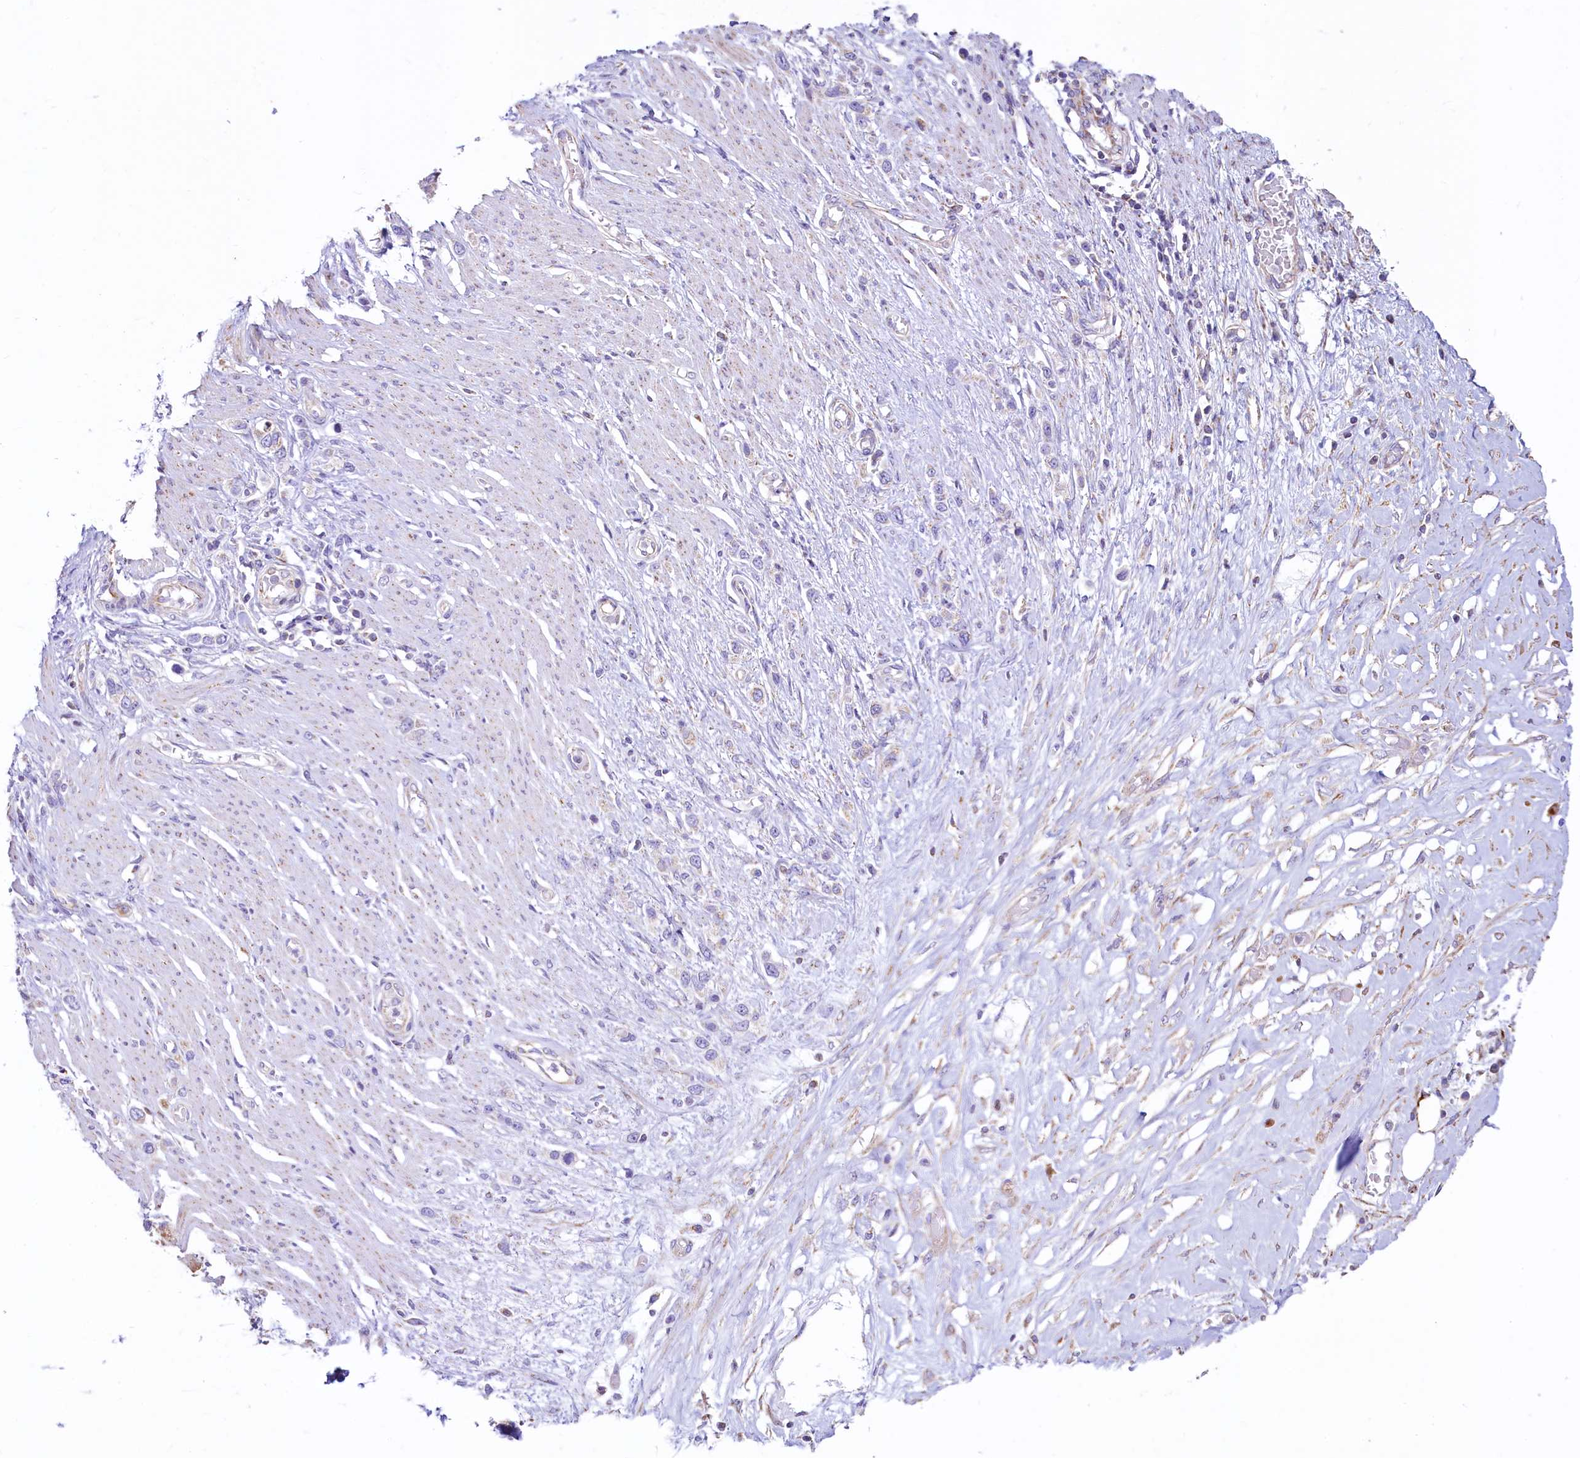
{"staining": {"intensity": "moderate", "quantity": "<25%", "location": "cytoplasmic/membranous"}, "tissue": "stomach cancer", "cell_type": "Tumor cells", "image_type": "cancer", "snomed": [{"axis": "morphology", "description": "Adenocarcinoma, NOS"}, {"axis": "morphology", "description": "Adenocarcinoma, High grade"}, {"axis": "topography", "description": "Stomach, upper"}, {"axis": "topography", "description": "Stomach, lower"}], "caption": "Immunohistochemistry photomicrograph of human stomach cancer (adenocarcinoma) stained for a protein (brown), which demonstrates low levels of moderate cytoplasmic/membranous positivity in approximately <25% of tumor cells.", "gene": "VWCE", "patient": {"sex": "female", "age": 65}}